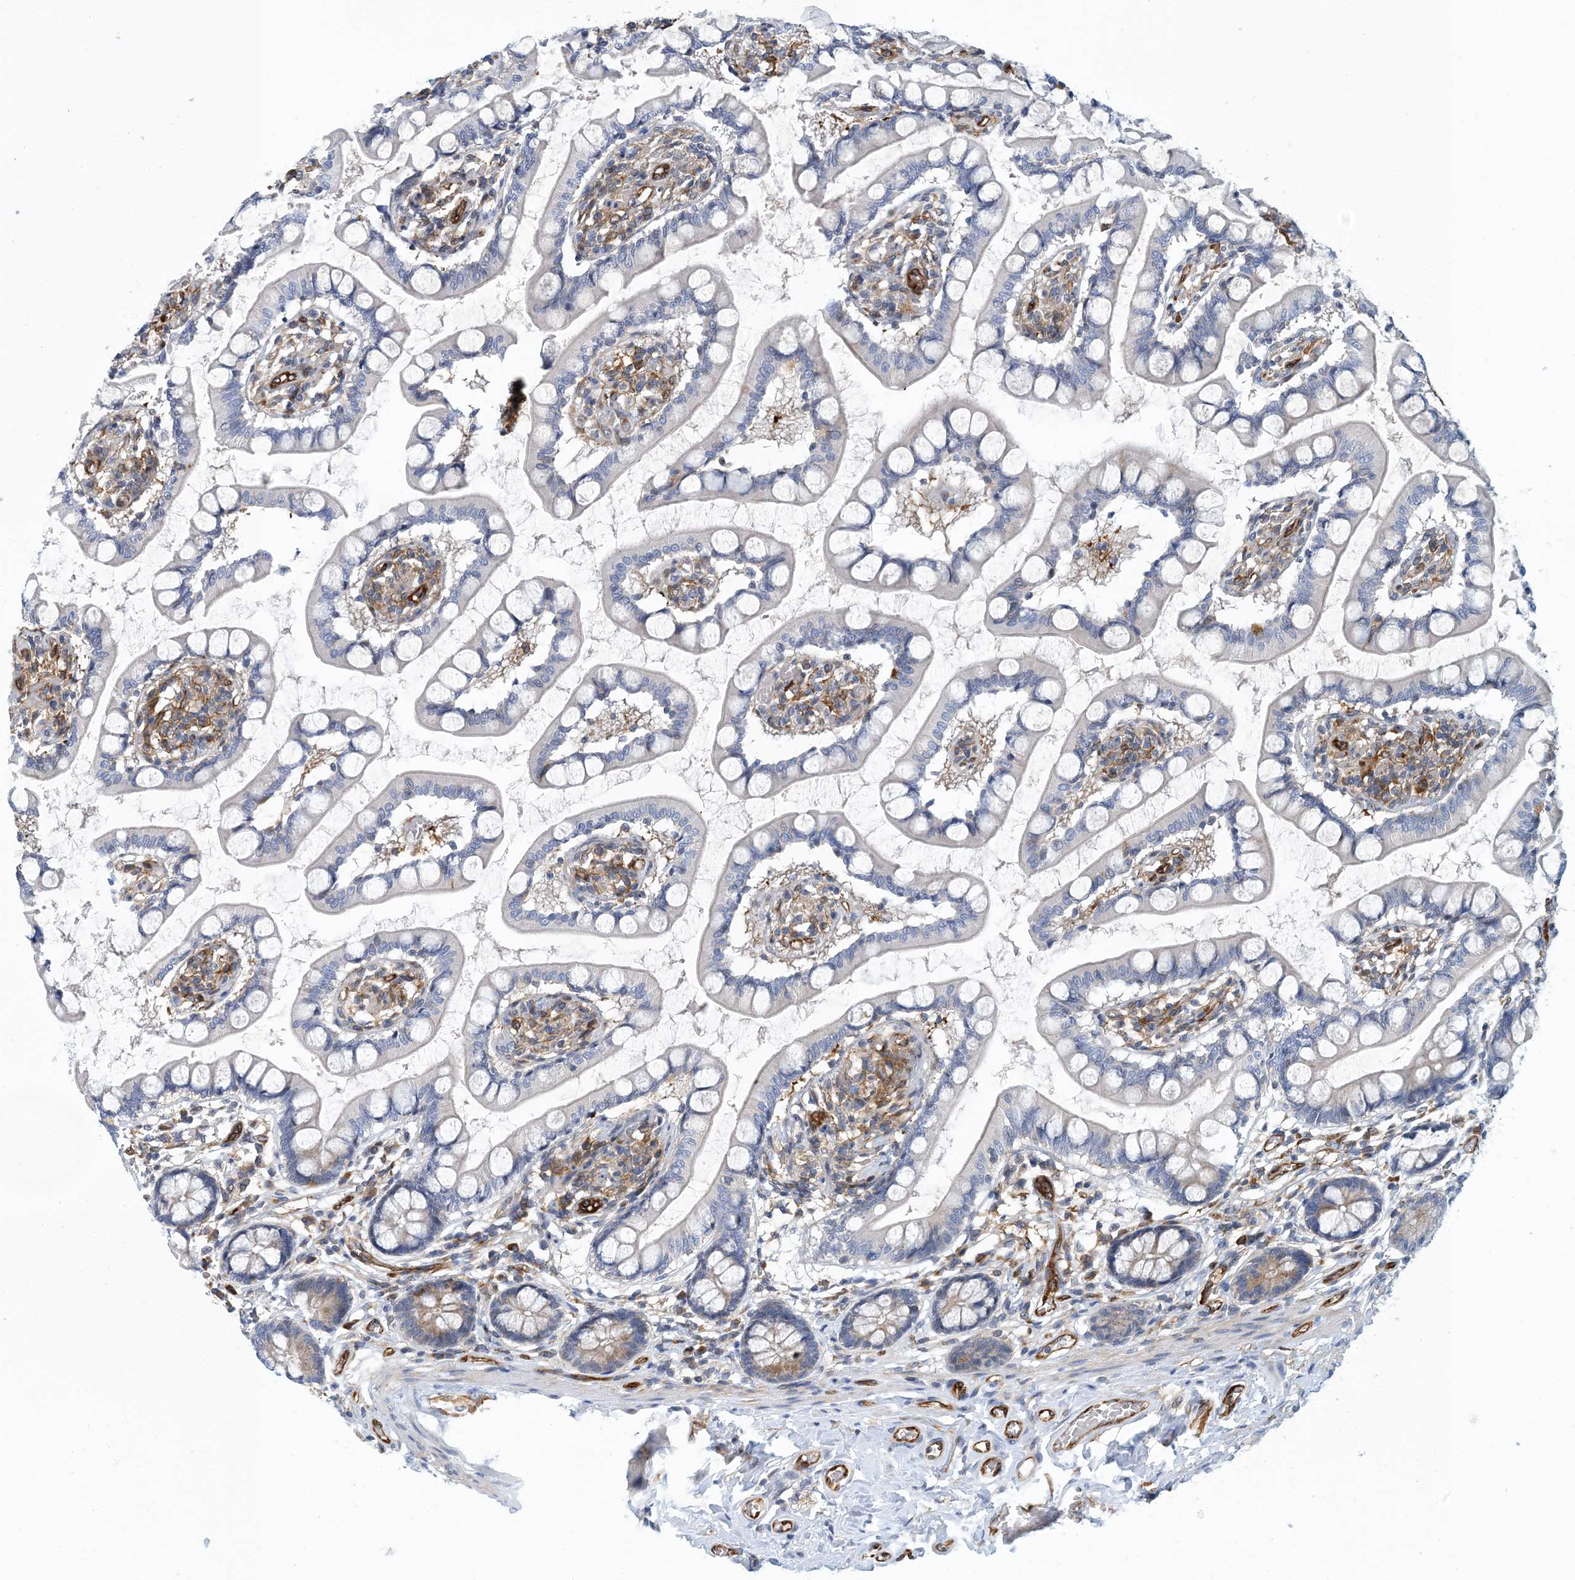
{"staining": {"intensity": "weak", "quantity": "<25%", "location": "cytoplasmic/membranous"}, "tissue": "small intestine", "cell_type": "Glandular cells", "image_type": "normal", "snomed": [{"axis": "morphology", "description": "Normal tissue, NOS"}, {"axis": "topography", "description": "Small intestine"}], "caption": "Immunohistochemical staining of benign human small intestine exhibits no significant positivity in glandular cells.", "gene": "PCDHA2", "patient": {"sex": "male", "age": 52}}